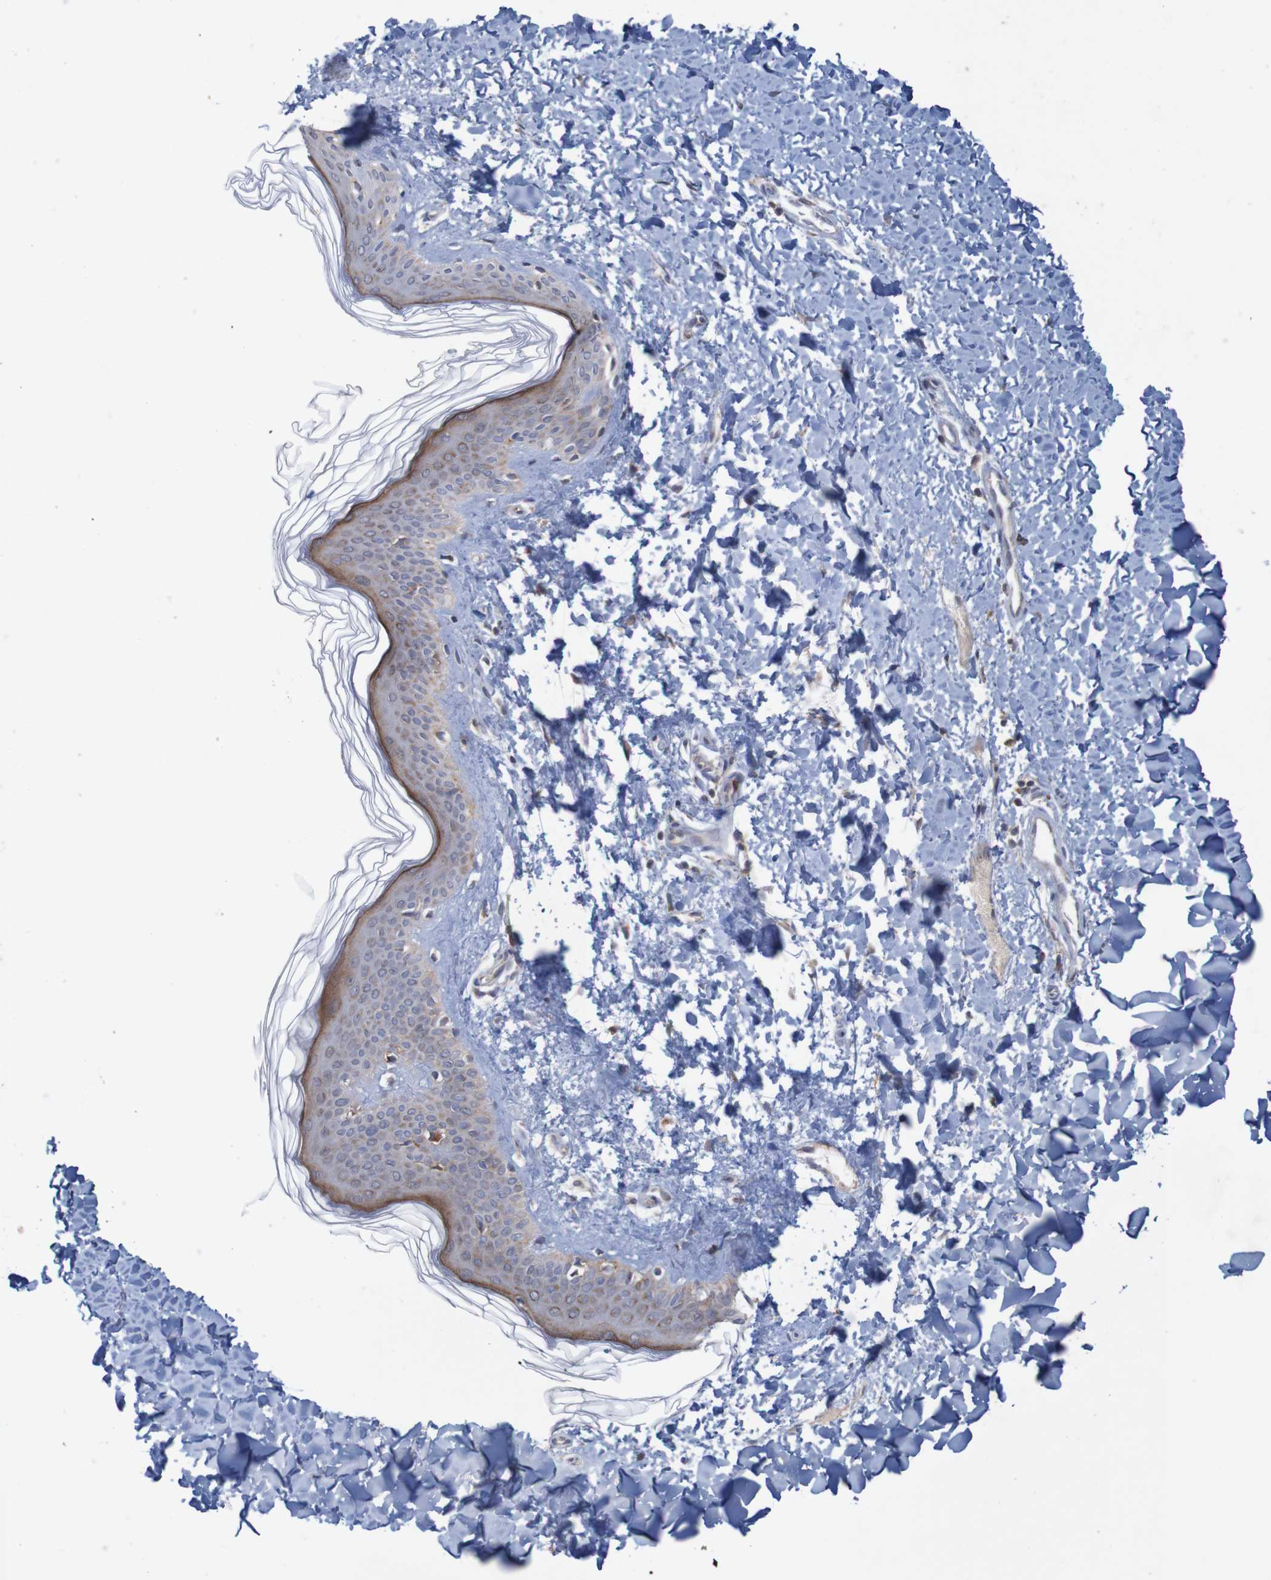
{"staining": {"intensity": "negative", "quantity": "none", "location": "none"}, "tissue": "skin", "cell_type": "Fibroblasts", "image_type": "normal", "snomed": [{"axis": "morphology", "description": "Normal tissue, NOS"}, {"axis": "topography", "description": "Skin"}], "caption": "IHC of unremarkable human skin reveals no expression in fibroblasts. (DAB immunohistochemistry visualized using brightfield microscopy, high magnification).", "gene": "NAV2", "patient": {"sex": "female", "age": 41}}